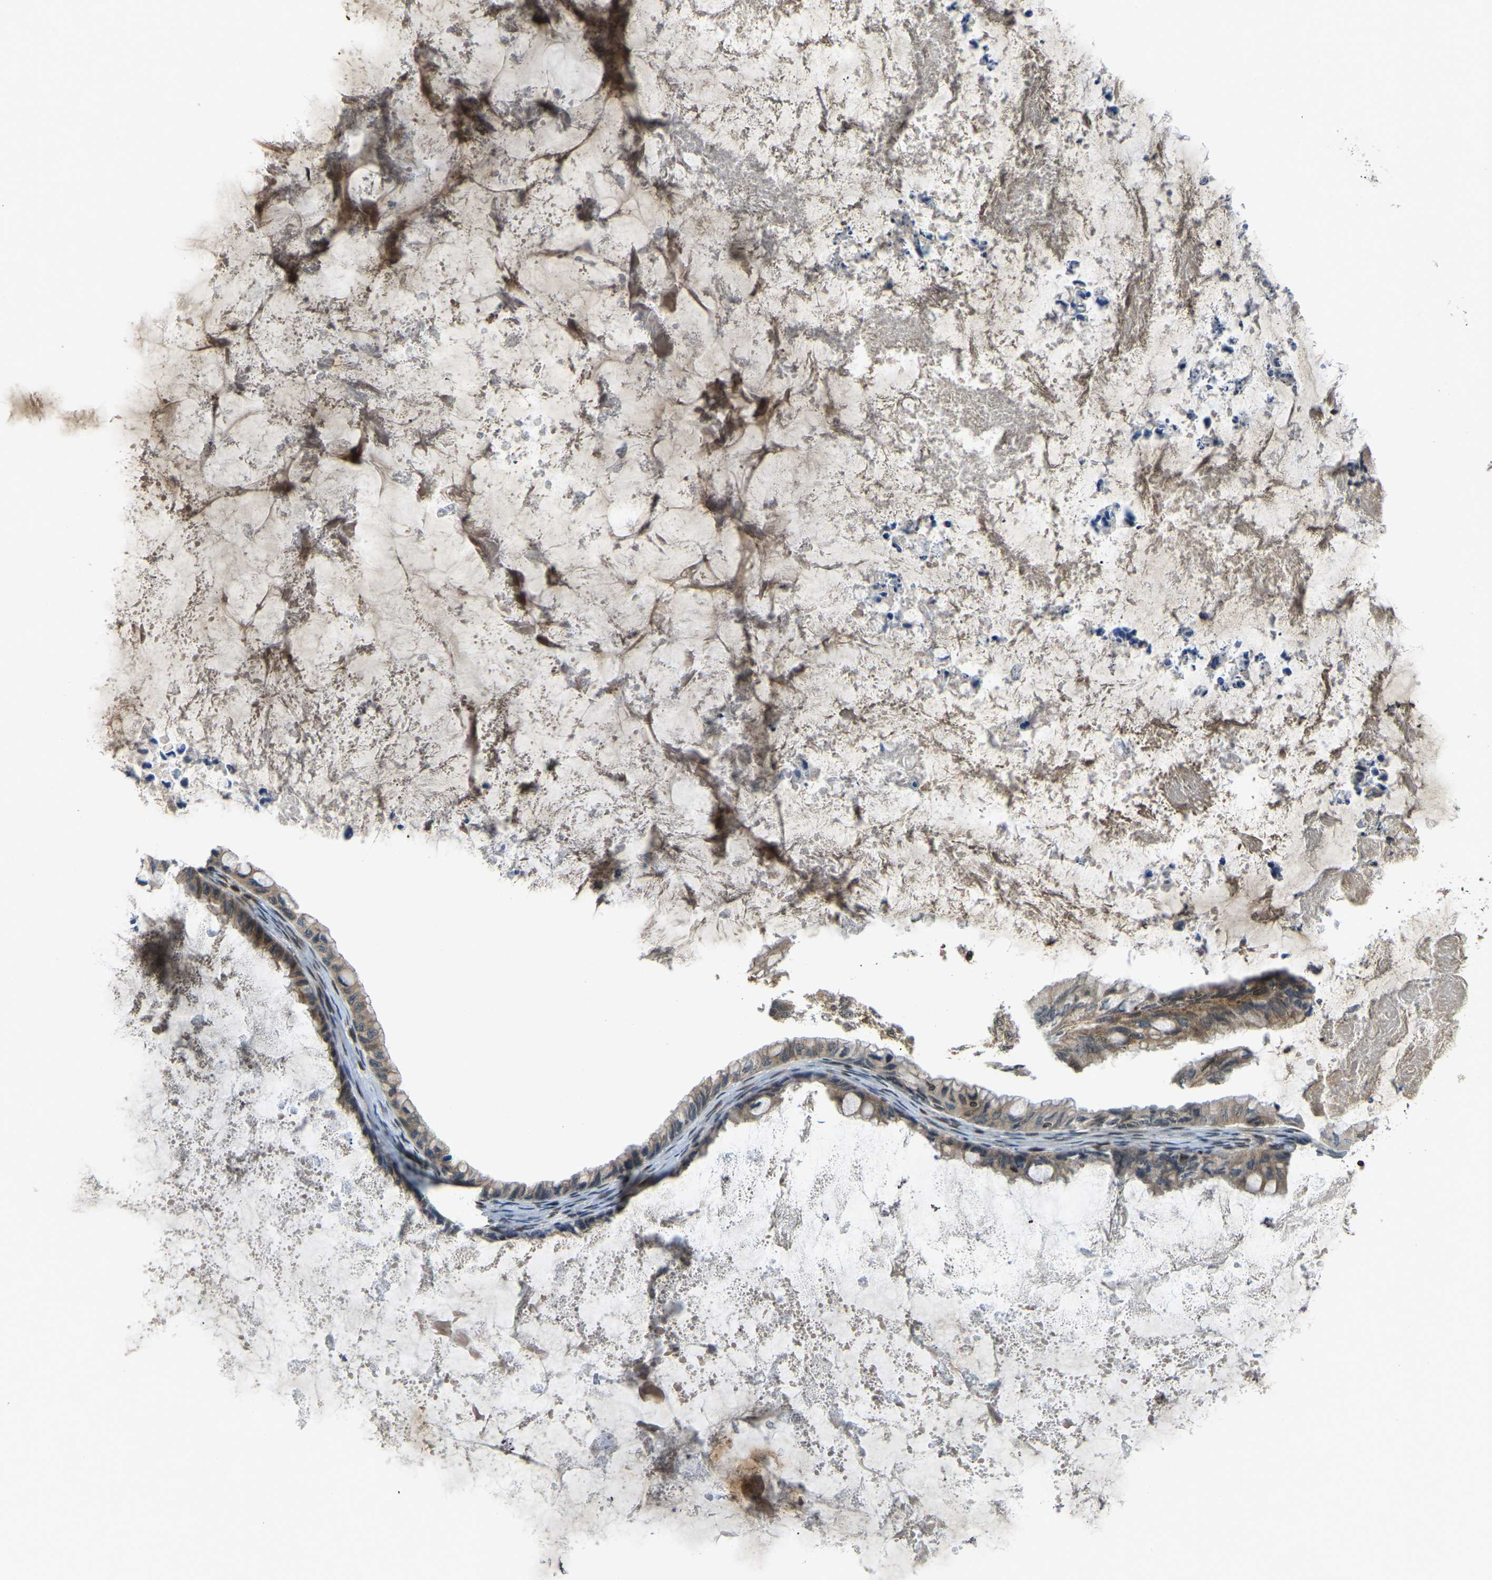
{"staining": {"intensity": "weak", "quantity": ">75%", "location": "cytoplasmic/membranous"}, "tissue": "ovarian cancer", "cell_type": "Tumor cells", "image_type": "cancer", "snomed": [{"axis": "morphology", "description": "Cystadenocarcinoma, mucinous, NOS"}, {"axis": "topography", "description": "Ovary"}], "caption": "Ovarian cancer (mucinous cystadenocarcinoma) stained with a protein marker reveals weak staining in tumor cells.", "gene": "SYNE1", "patient": {"sex": "female", "age": 80}}